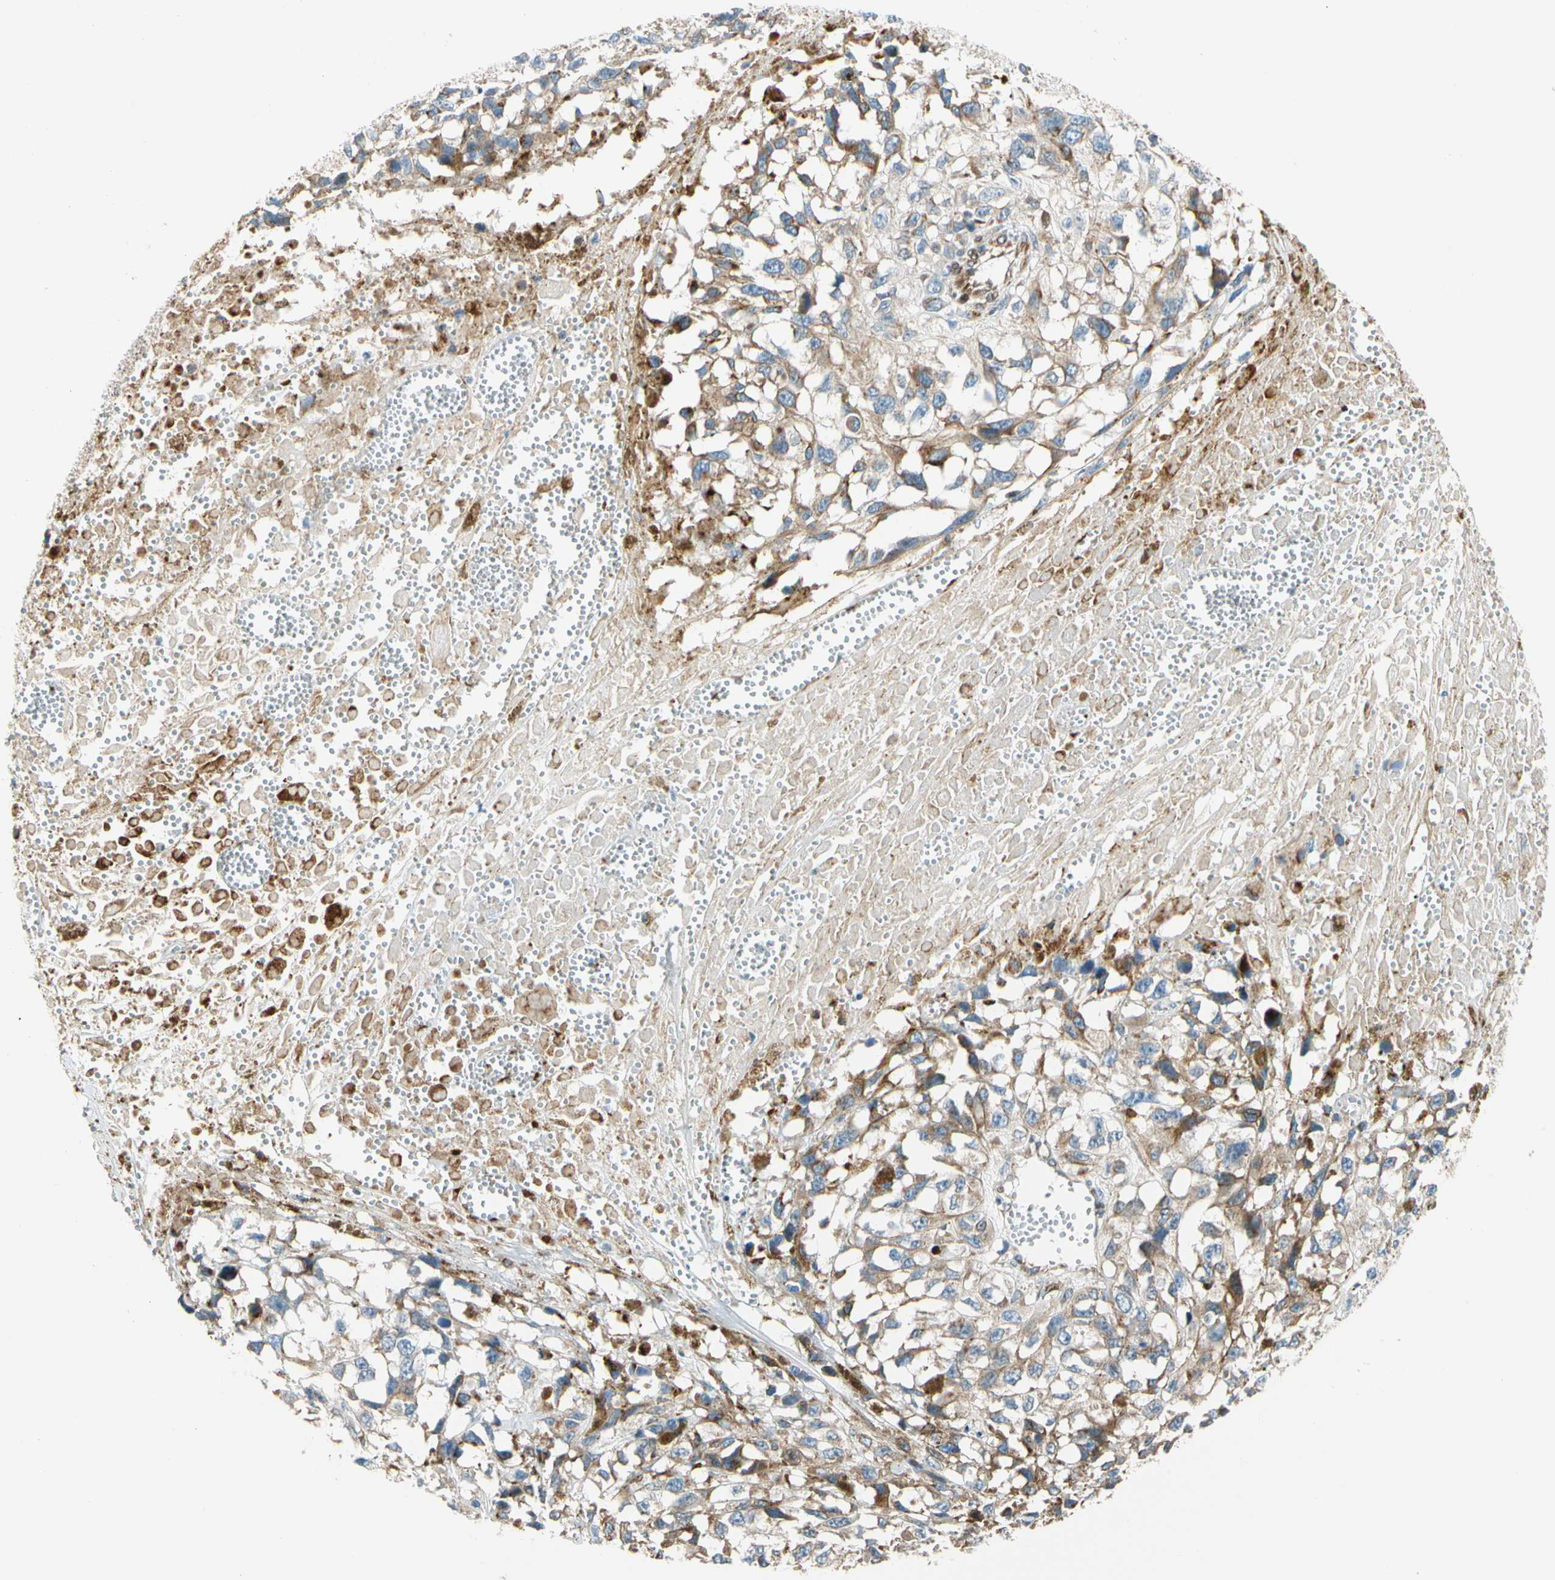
{"staining": {"intensity": "moderate", "quantity": "<25%", "location": "cytoplasmic/membranous"}, "tissue": "melanoma", "cell_type": "Tumor cells", "image_type": "cancer", "snomed": [{"axis": "morphology", "description": "Malignant melanoma, Metastatic site"}, {"axis": "topography", "description": "Lymph node"}], "caption": "Melanoma stained for a protein (brown) exhibits moderate cytoplasmic/membranous positive expression in about <25% of tumor cells.", "gene": "NUCB1", "patient": {"sex": "male", "age": 59}}